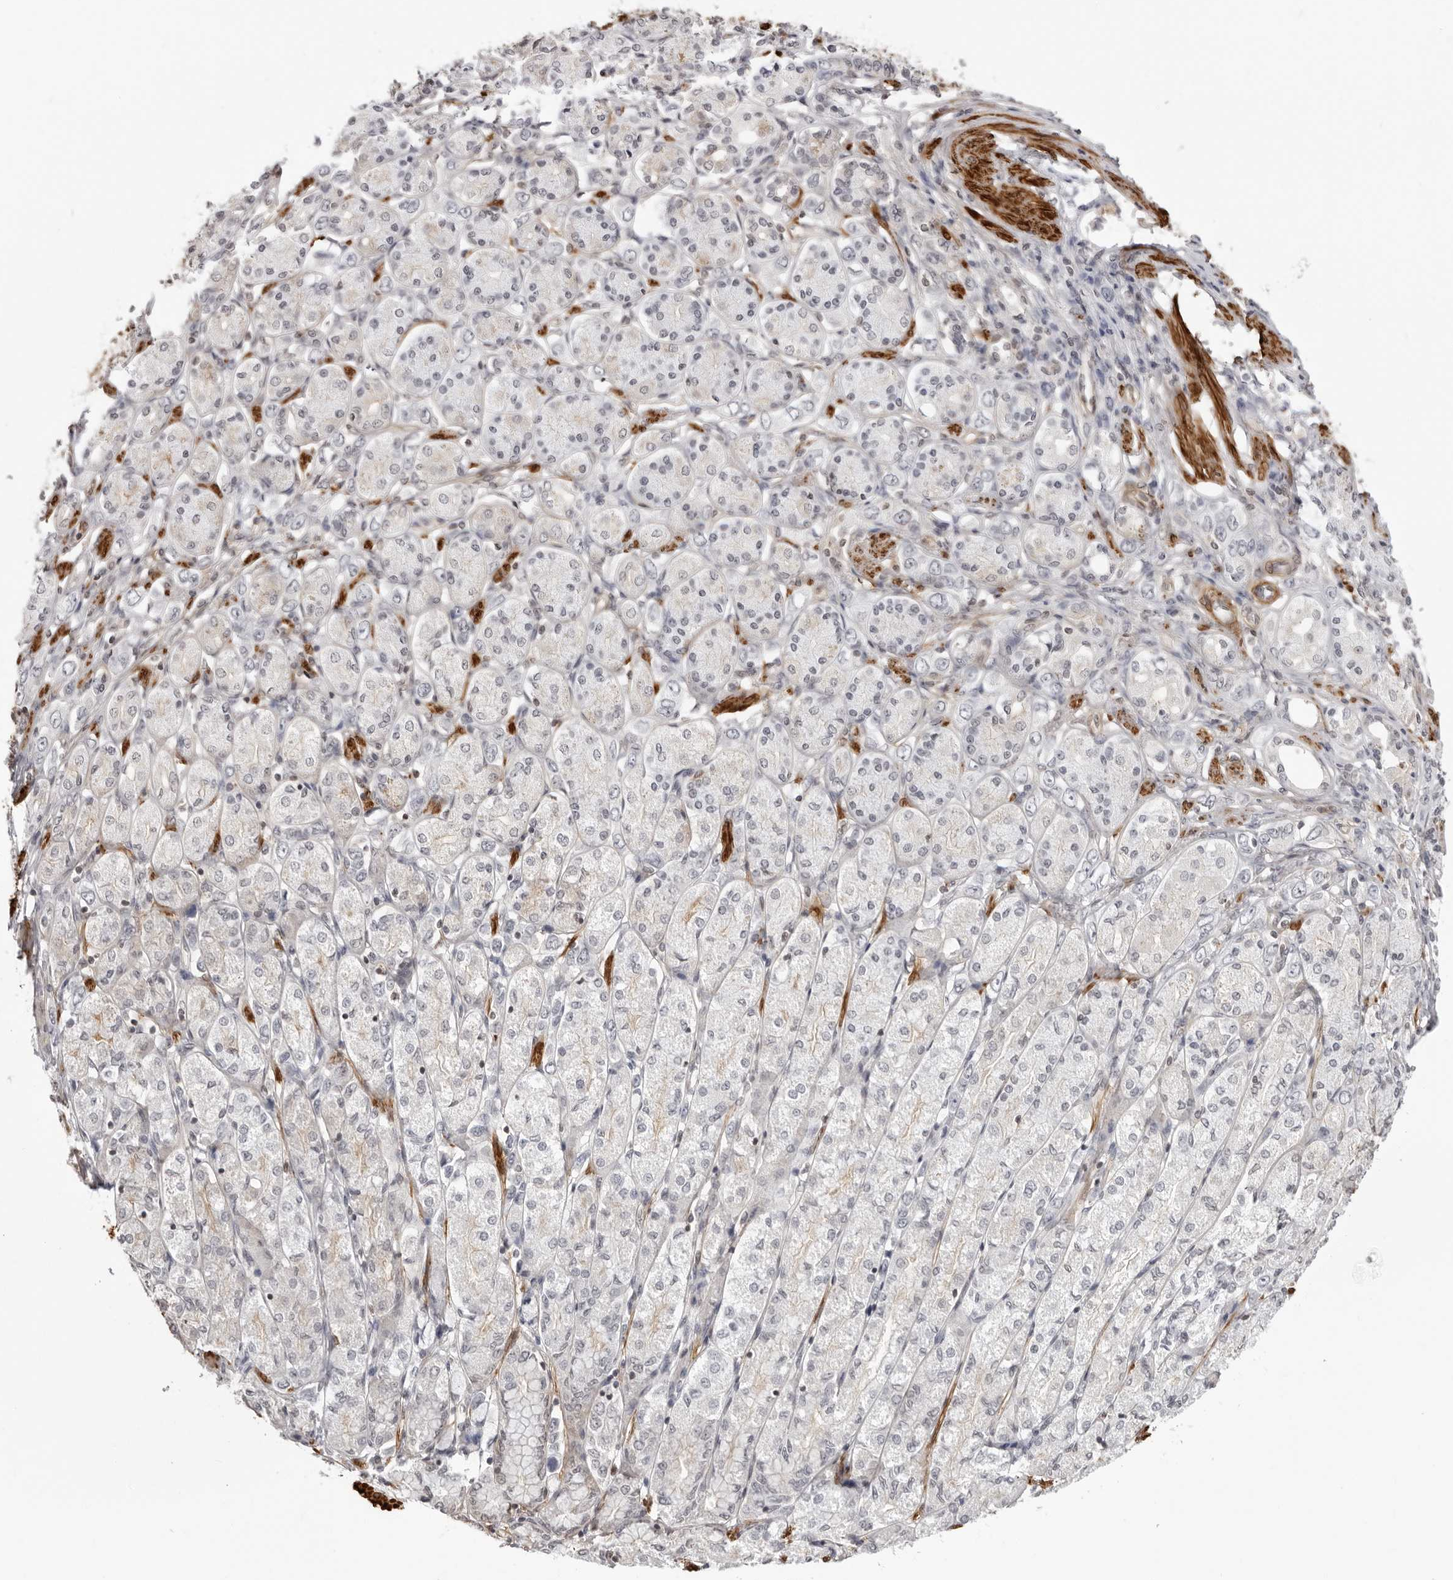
{"staining": {"intensity": "negative", "quantity": "none", "location": "none"}, "tissue": "stomach cancer", "cell_type": "Tumor cells", "image_type": "cancer", "snomed": [{"axis": "morphology", "description": "Adenocarcinoma, NOS"}, {"axis": "topography", "description": "Stomach"}], "caption": "Protein analysis of stomach cancer reveals no significant staining in tumor cells.", "gene": "UNK", "patient": {"sex": "female", "age": 65}}